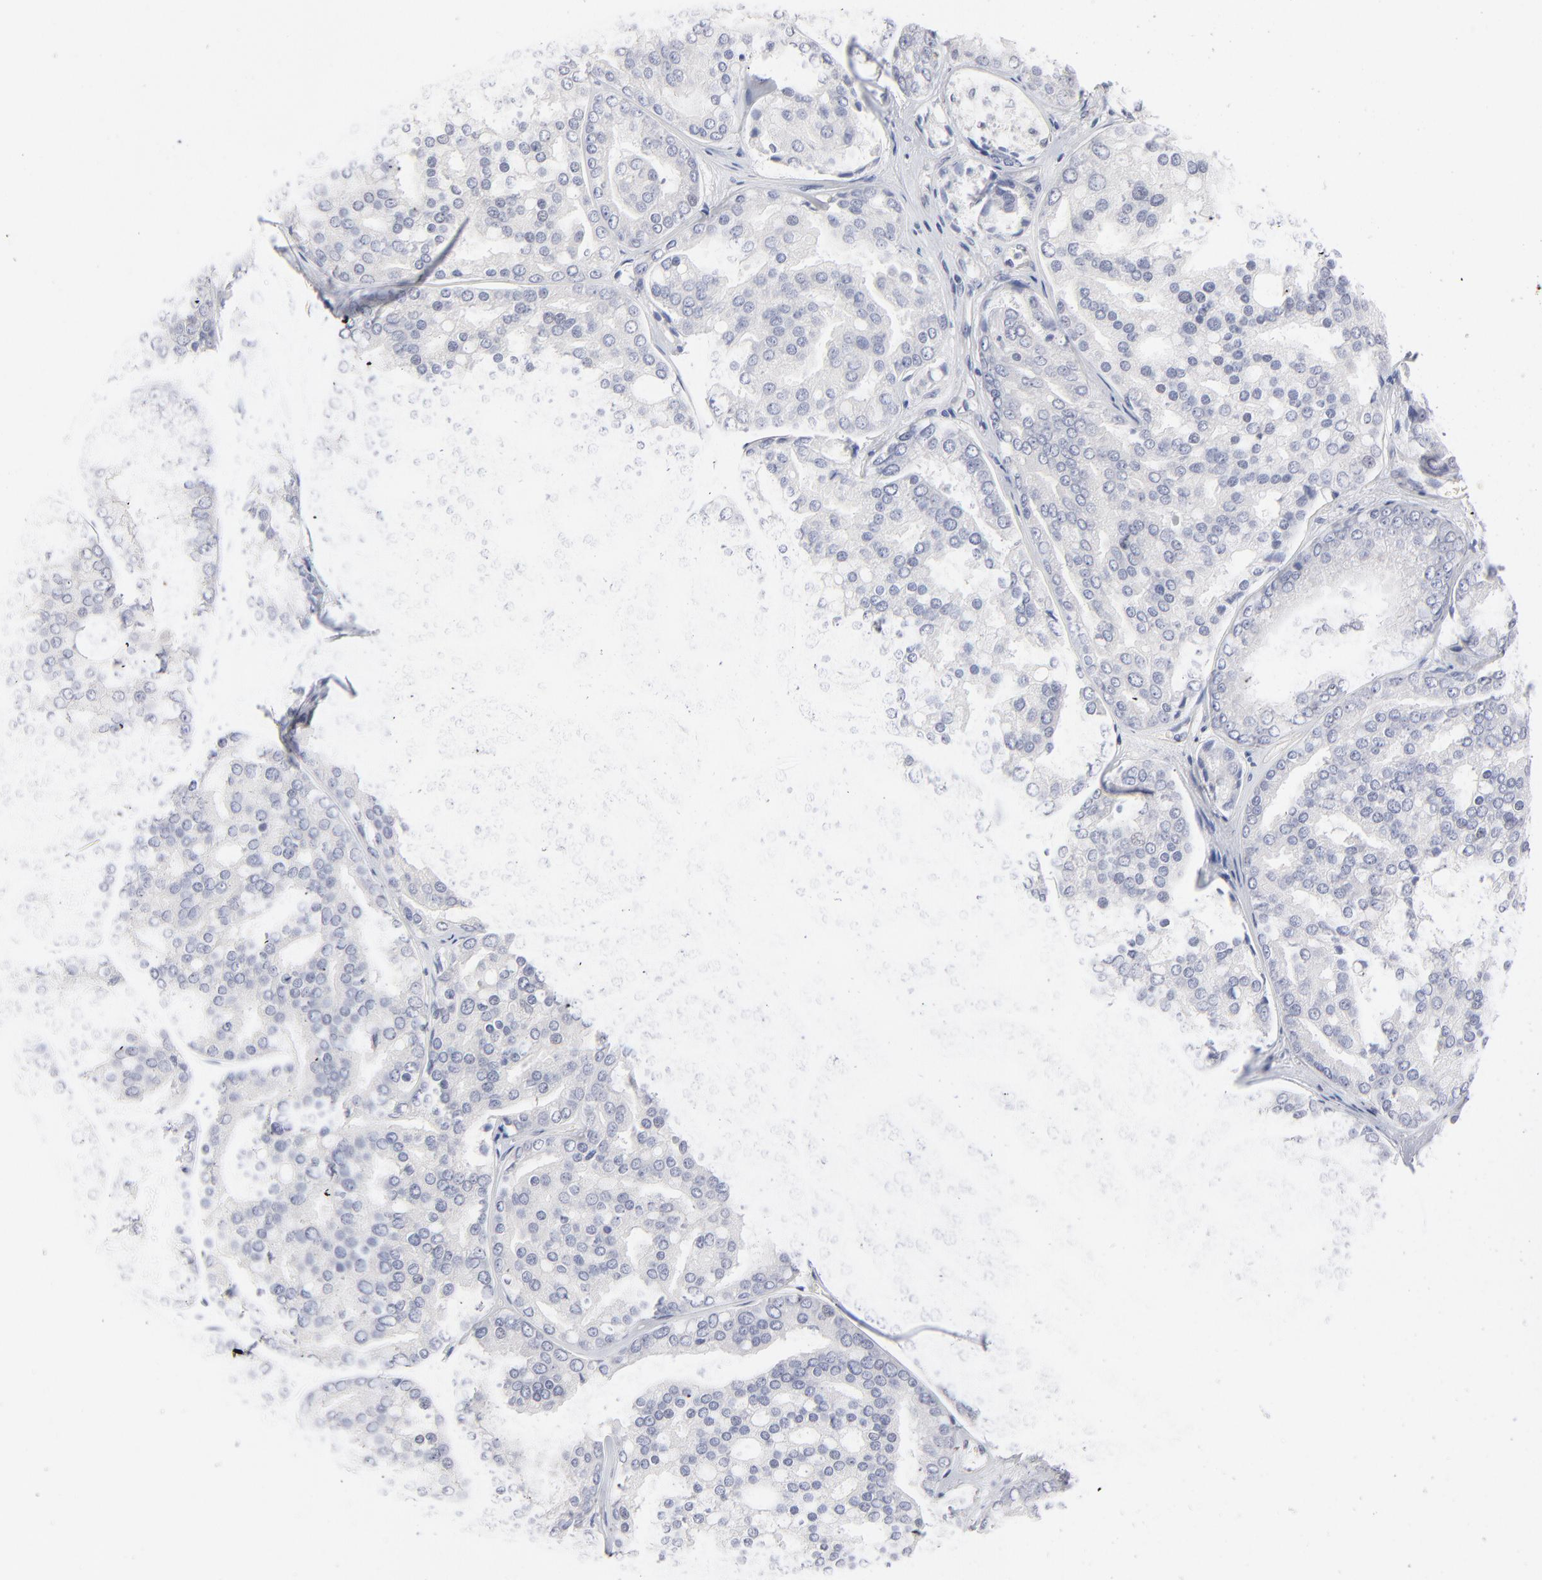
{"staining": {"intensity": "negative", "quantity": "none", "location": "none"}, "tissue": "prostate cancer", "cell_type": "Tumor cells", "image_type": "cancer", "snomed": [{"axis": "morphology", "description": "Adenocarcinoma, High grade"}, {"axis": "topography", "description": "Prostate"}], "caption": "Immunohistochemistry image of prostate high-grade adenocarcinoma stained for a protein (brown), which demonstrates no staining in tumor cells.", "gene": "RBM3", "patient": {"sex": "male", "age": 64}}